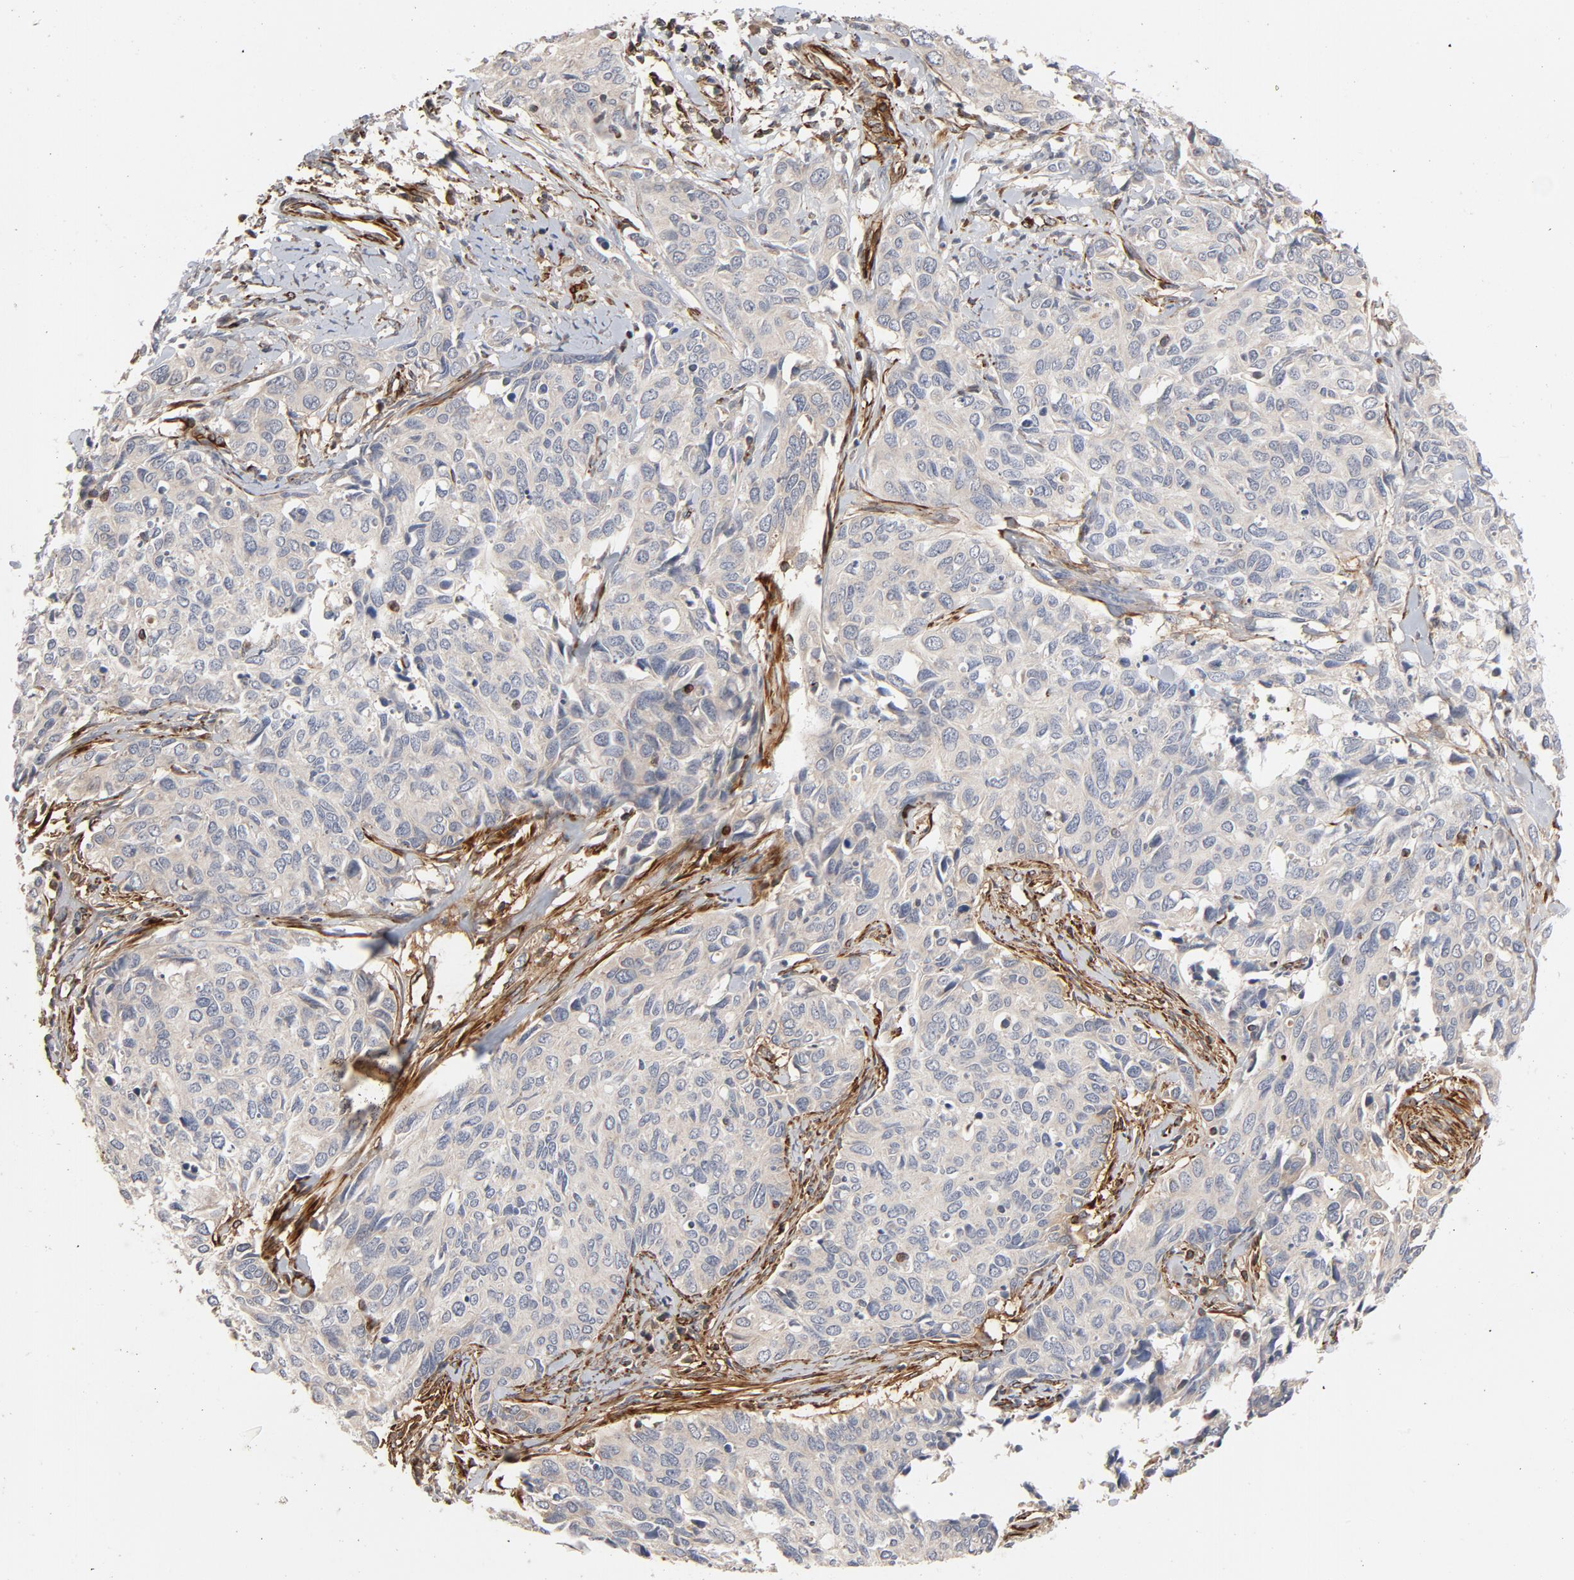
{"staining": {"intensity": "weak", "quantity": "<25%", "location": "cytoplasmic/membranous"}, "tissue": "cervical cancer", "cell_type": "Tumor cells", "image_type": "cancer", "snomed": [{"axis": "morphology", "description": "Squamous cell carcinoma, NOS"}, {"axis": "topography", "description": "Cervix"}], "caption": "A histopathology image of human cervical cancer is negative for staining in tumor cells.", "gene": "FAM118A", "patient": {"sex": "female", "age": 45}}